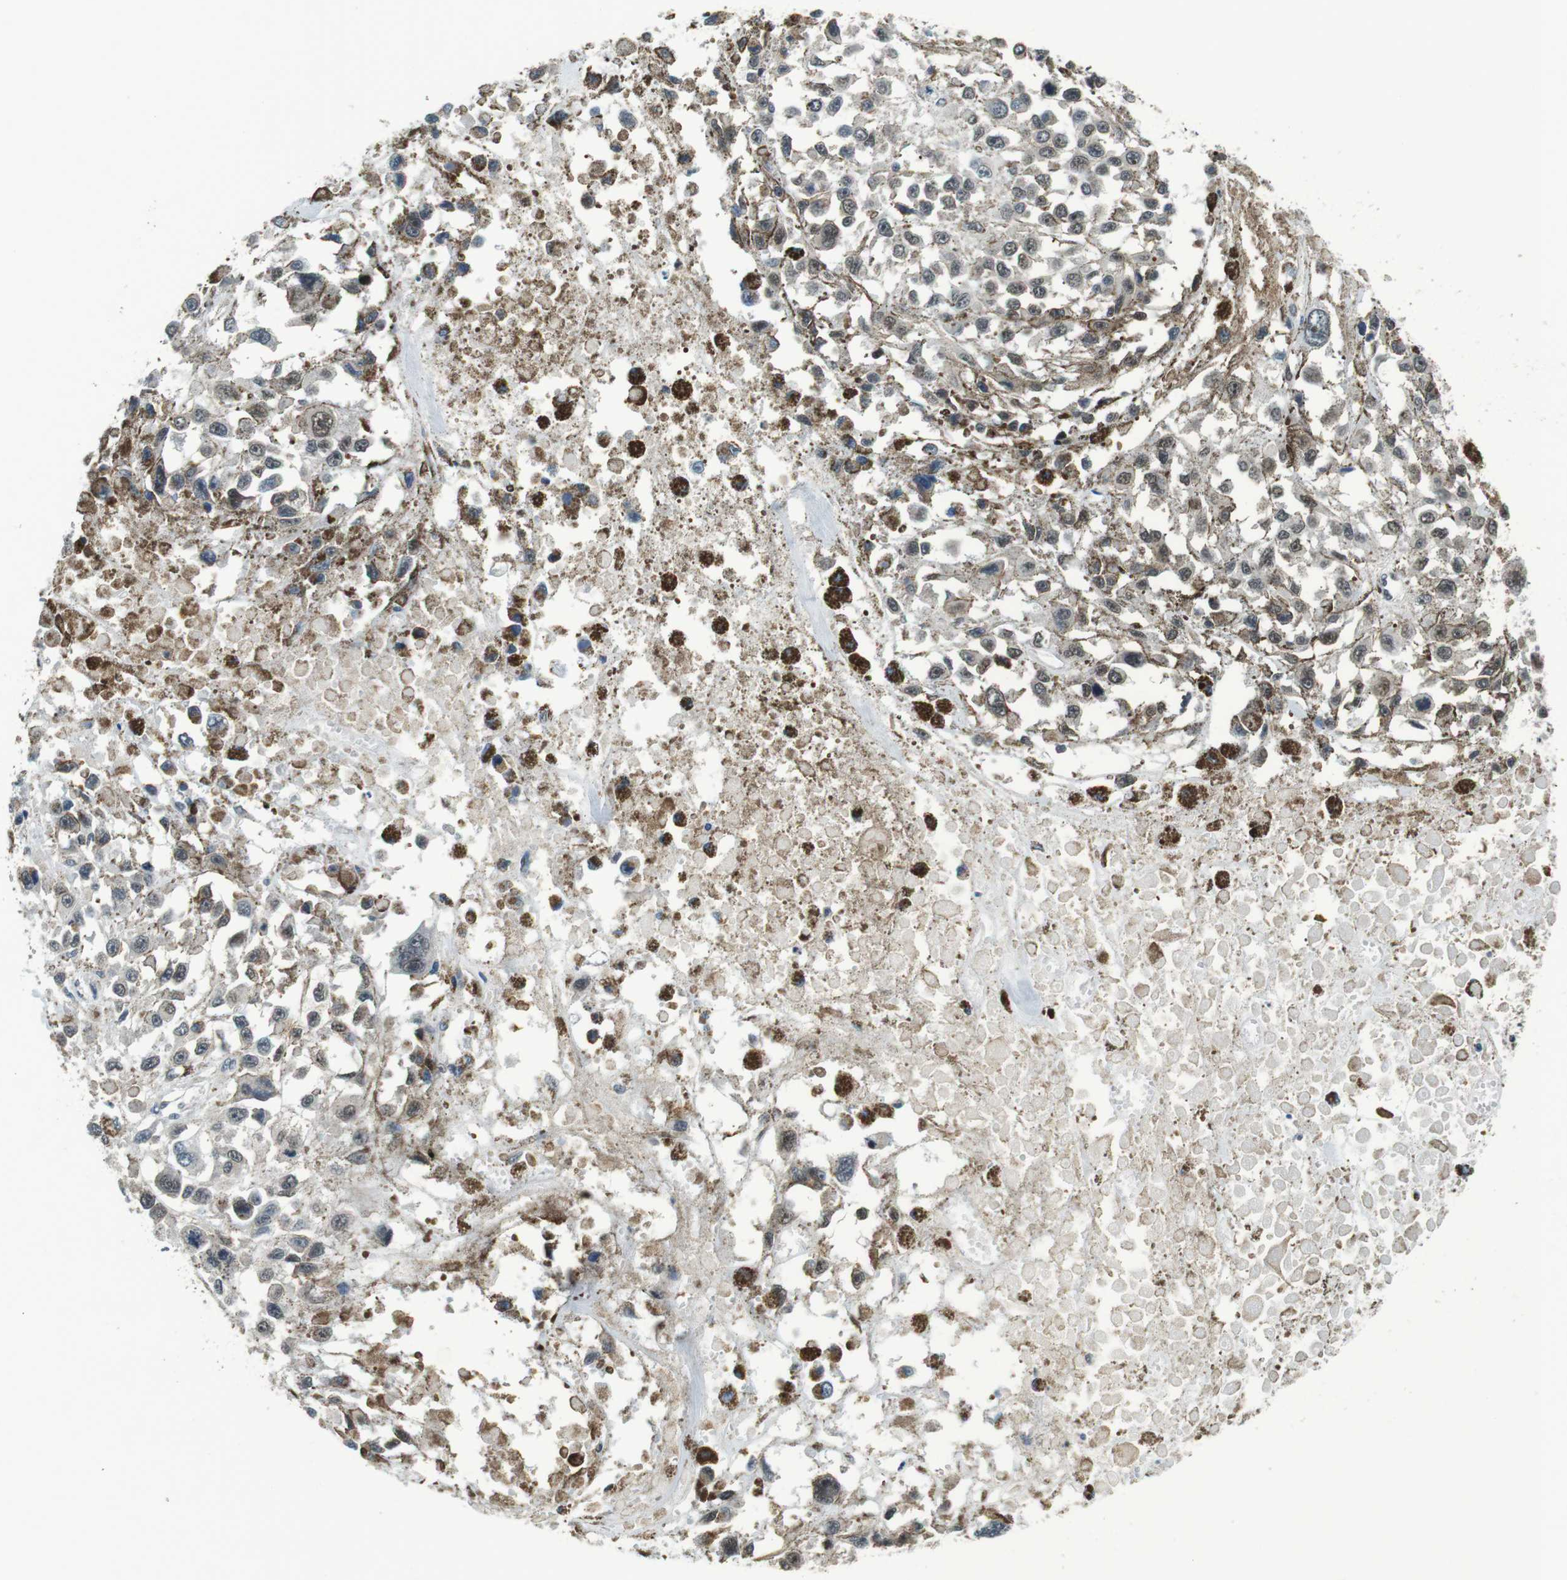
{"staining": {"intensity": "weak", "quantity": "<25%", "location": "nuclear"}, "tissue": "melanoma", "cell_type": "Tumor cells", "image_type": "cancer", "snomed": [{"axis": "morphology", "description": "Malignant melanoma, Metastatic site"}, {"axis": "topography", "description": "Lymph node"}], "caption": "Photomicrograph shows no significant protein staining in tumor cells of melanoma. Nuclei are stained in blue.", "gene": "NEK4", "patient": {"sex": "male", "age": 59}}